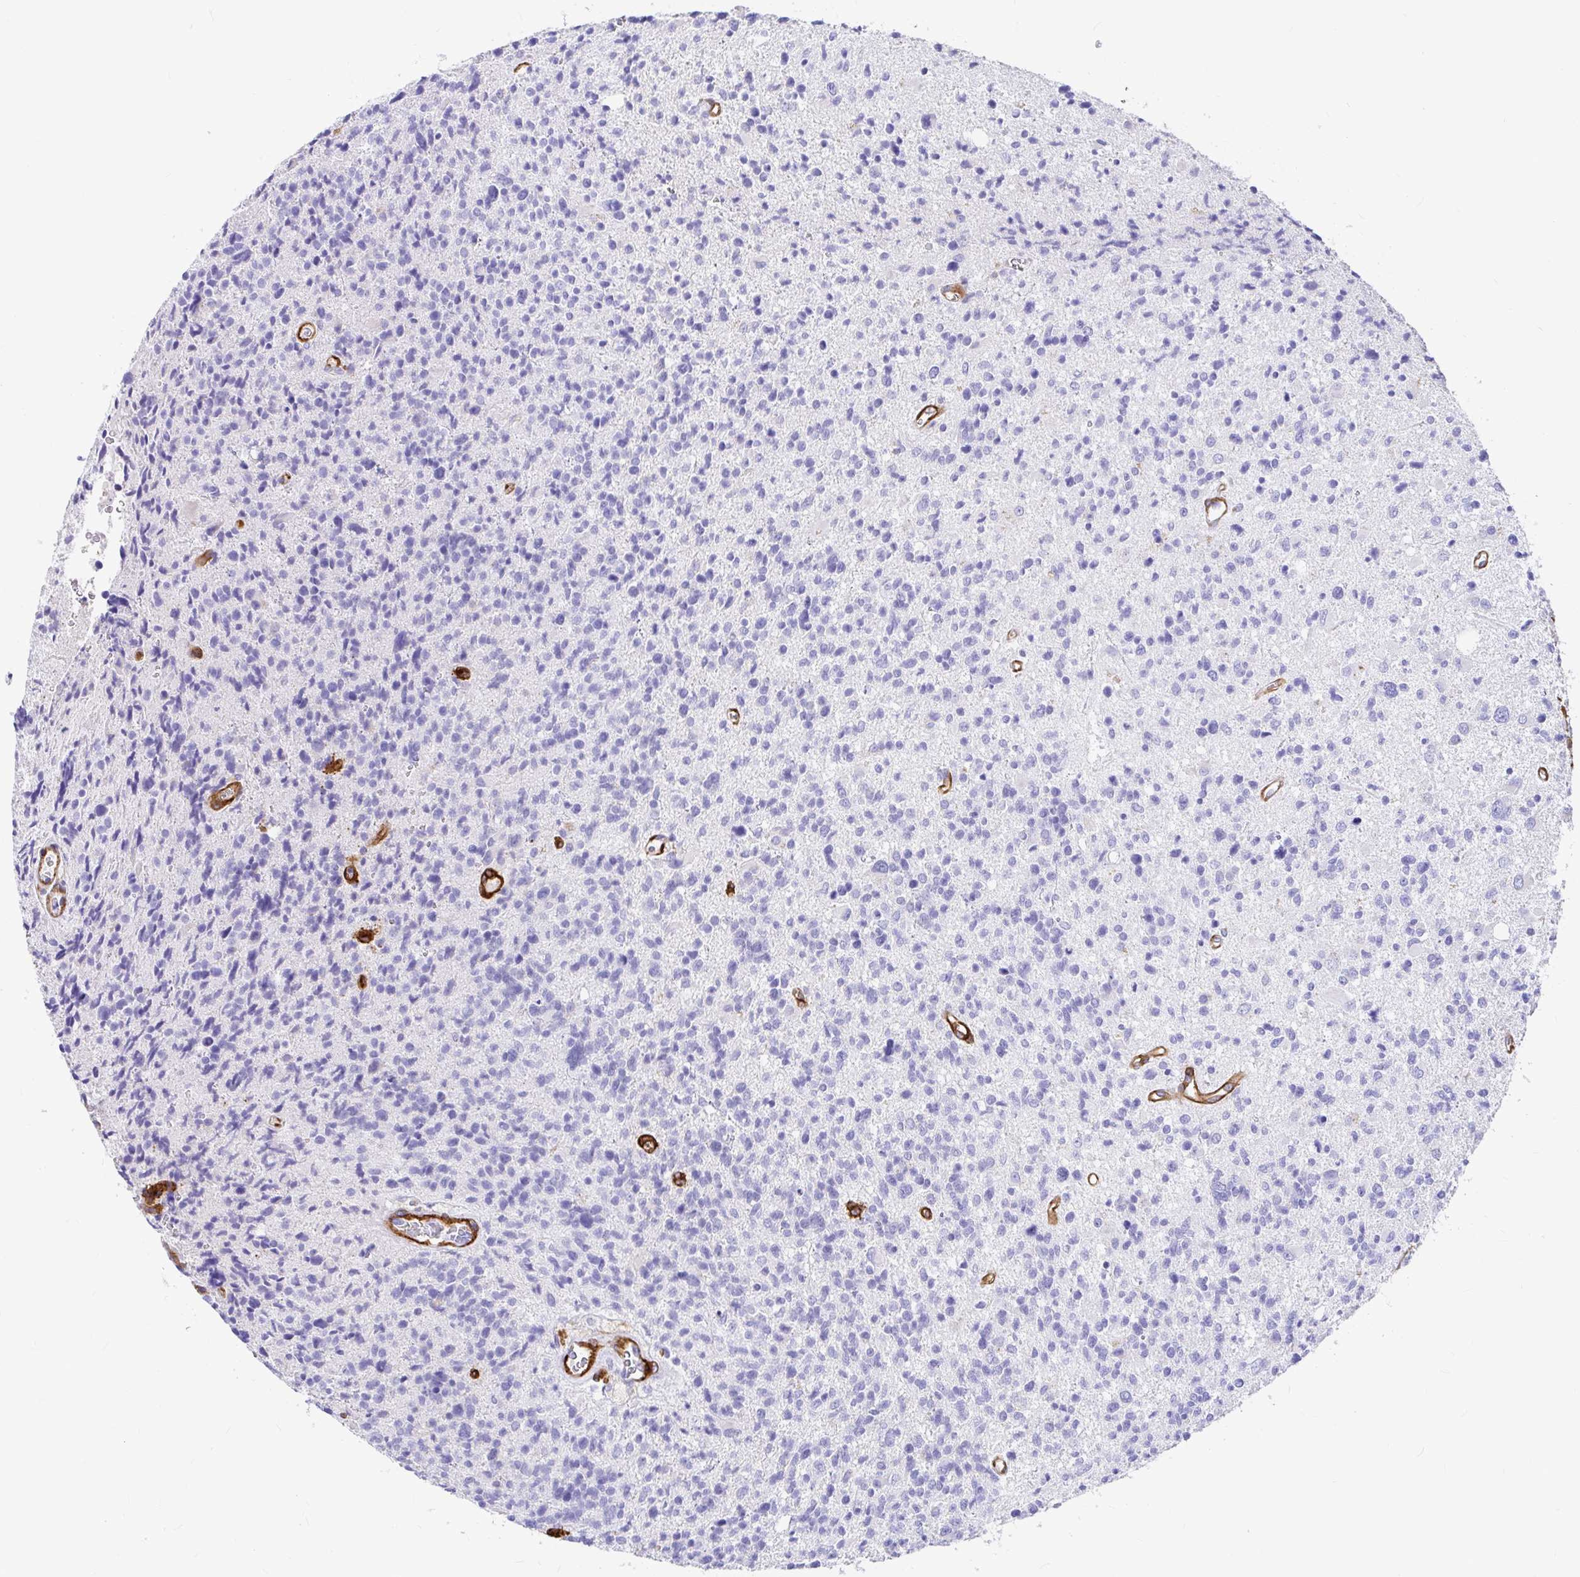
{"staining": {"intensity": "negative", "quantity": "none", "location": "none"}, "tissue": "glioma", "cell_type": "Tumor cells", "image_type": "cancer", "snomed": [{"axis": "morphology", "description": "Glioma, malignant, High grade"}, {"axis": "topography", "description": "Brain"}], "caption": "Tumor cells show no significant protein staining in malignant glioma (high-grade).", "gene": "MYO1B", "patient": {"sex": "male", "age": 29}}